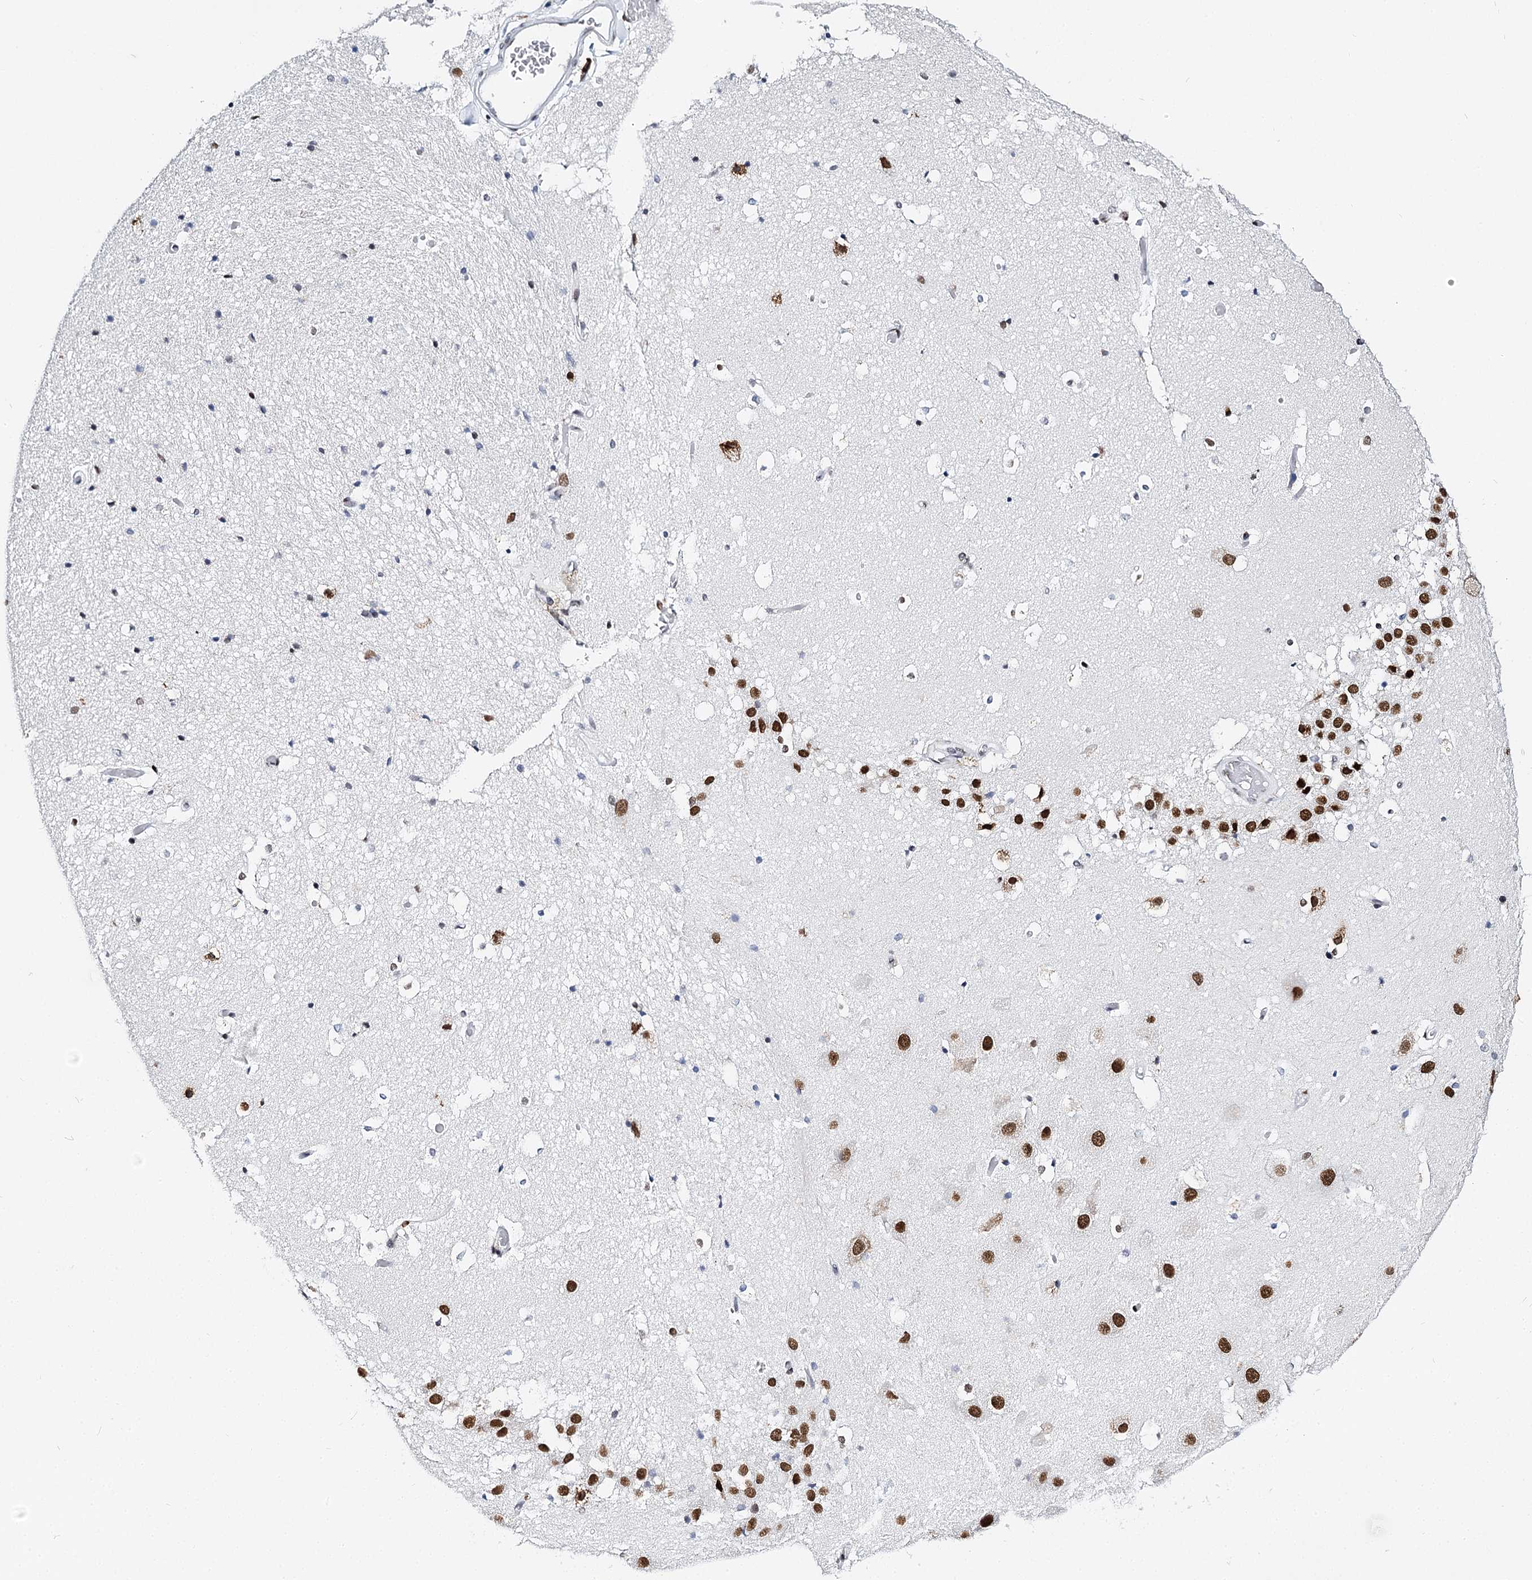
{"staining": {"intensity": "moderate", "quantity": "25%-75%", "location": "nuclear"}, "tissue": "hippocampus", "cell_type": "Glial cells", "image_type": "normal", "snomed": [{"axis": "morphology", "description": "Normal tissue, NOS"}, {"axis": "topography", "description": "Hippocampus"}], "caption": "A micrograph showing moderate nuclear staining in approximately 25%-75% of glial cells in normal hippocampus, as visualized by brown immunohistochemical staining.", "gene": "BARD1", "patient": {"sex": "female", "age": 52}}